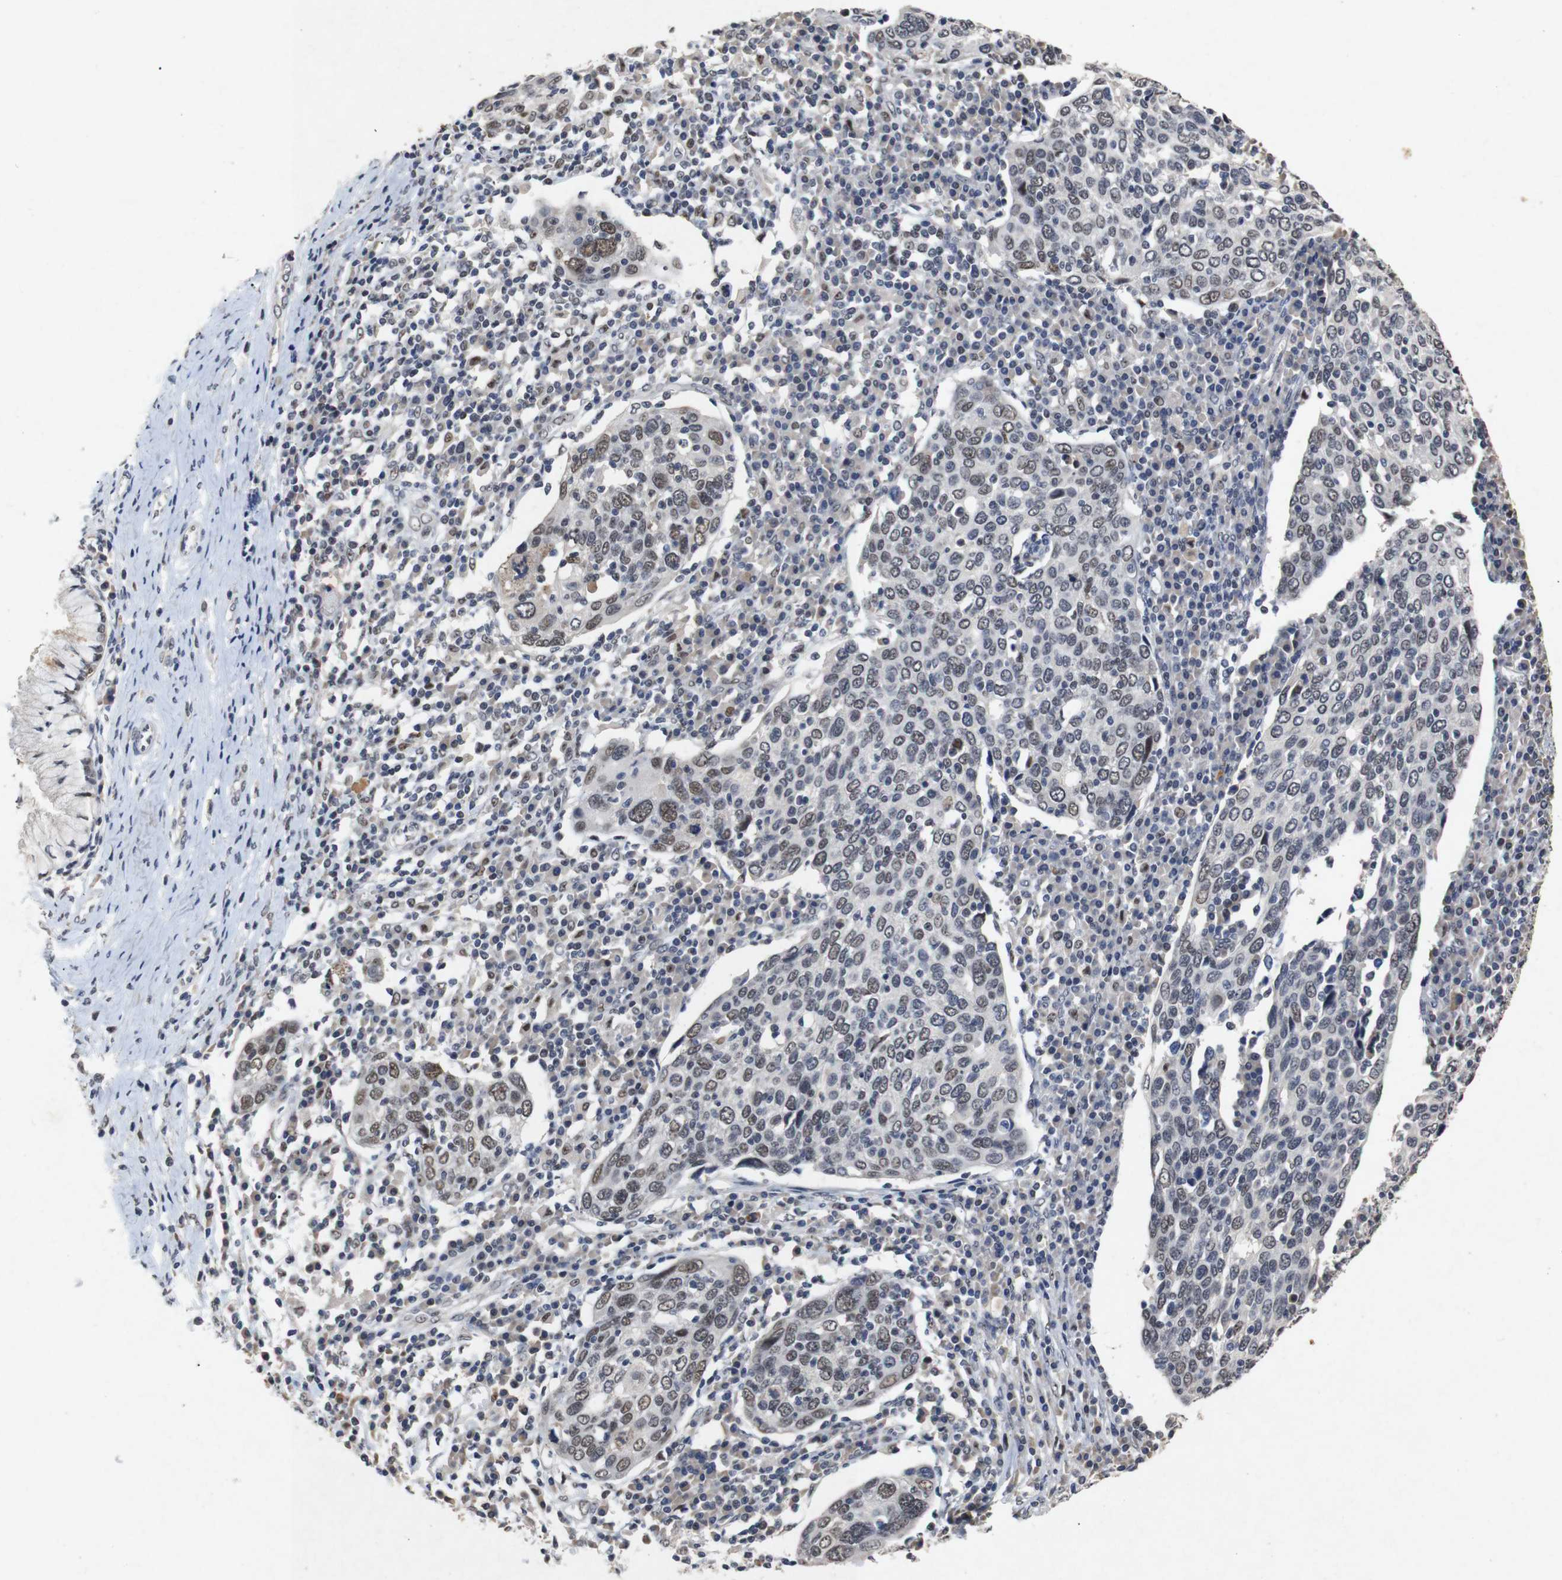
{"staining": {"intensity": "weak", "quantity": ">75%", "location": "nuclear"}, "tissue": "cervical cancer", "cell_type": "Tumor cells", "image_type": "cancer", "snomed": [{"axis": "morphology", "description": "Squamous cell carcinoma, NOS"}, {"axis": "topography", "description": "Cervix"}], "caption": "Human cervical squamous cell carcinoma stained with a brown dye shows weak nuclear positive staining in about >75% of tumor cells.", "gene": "PARN", "patient": {"sex": "female", "age": 40}}